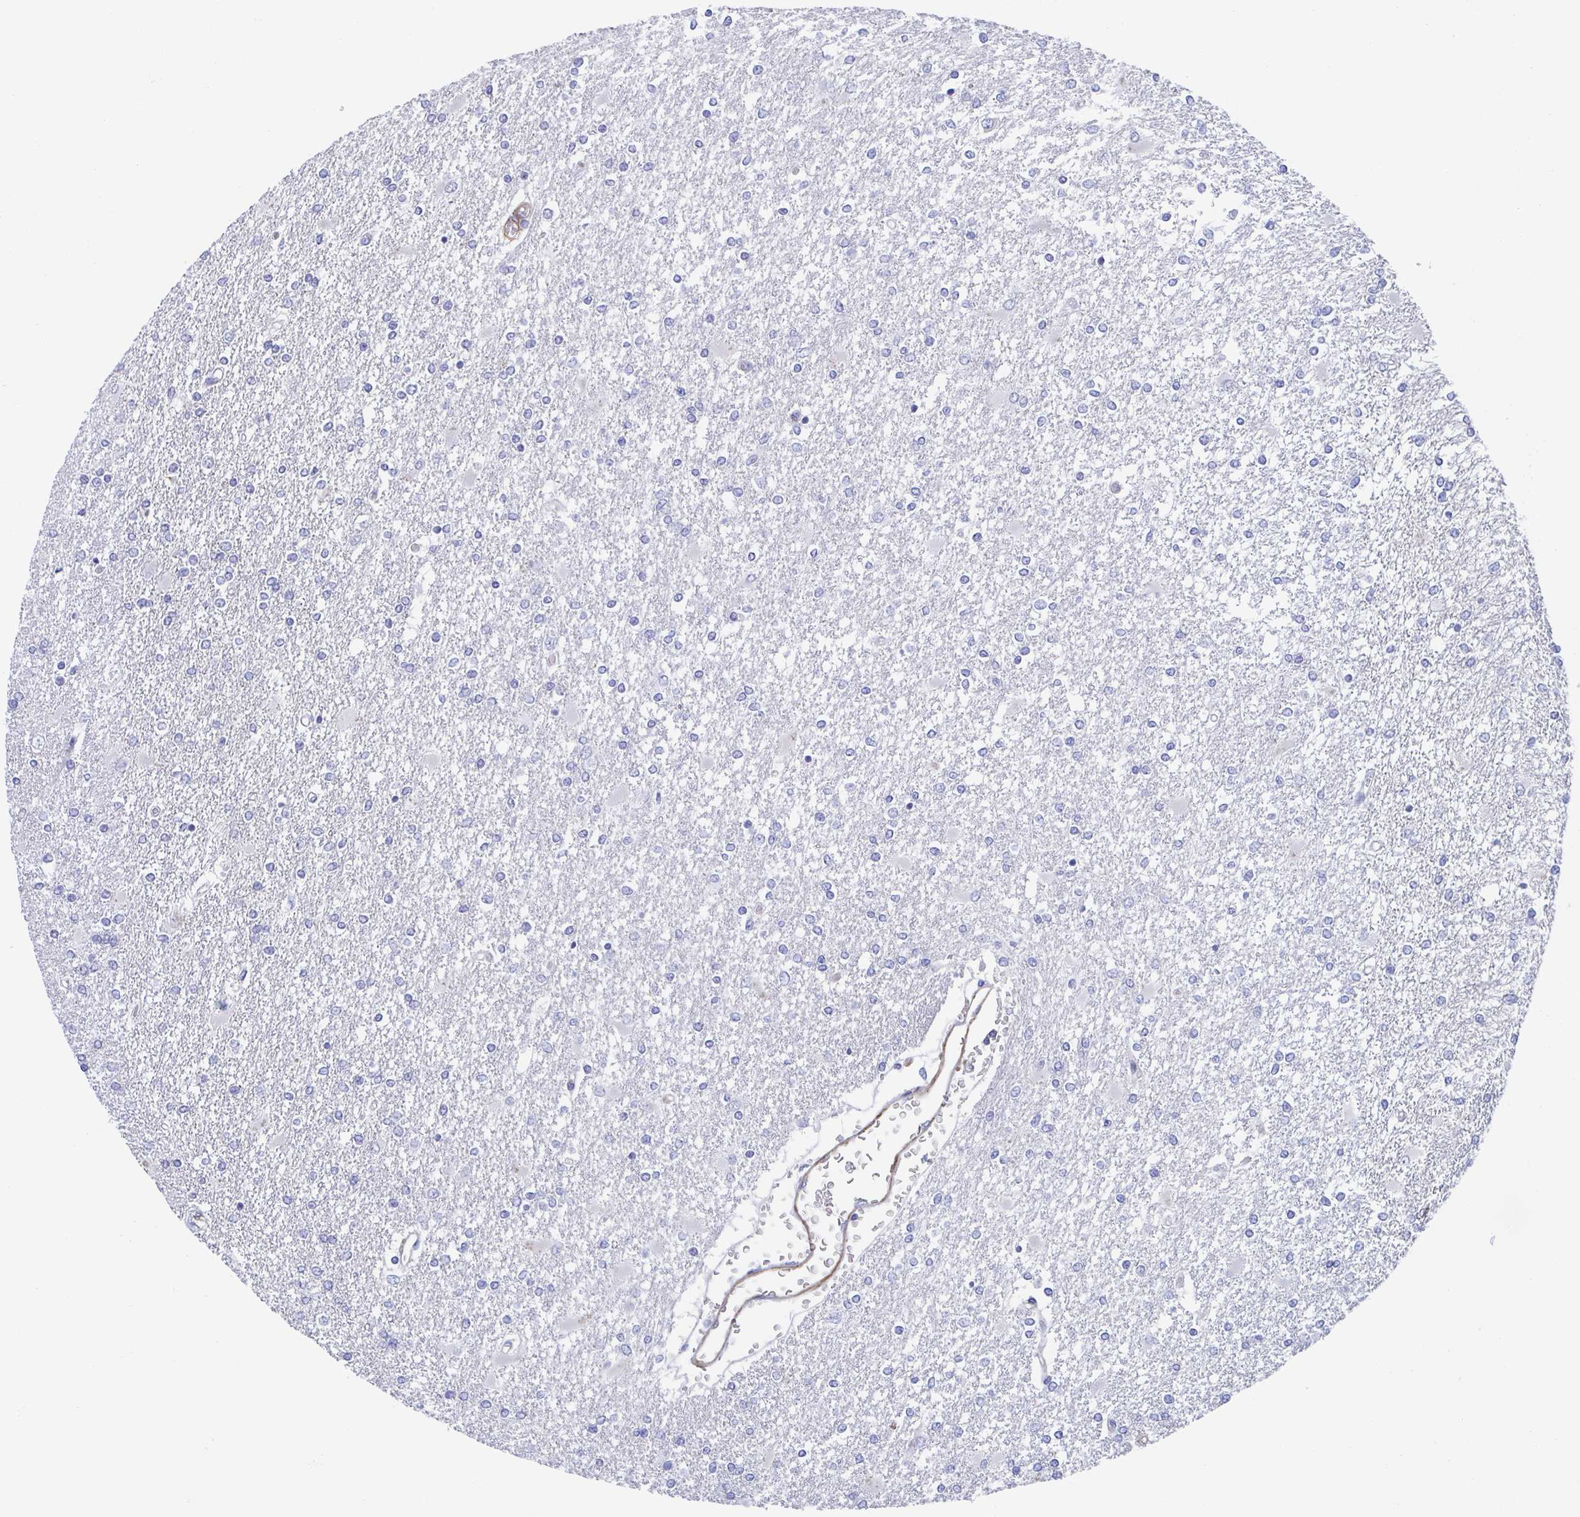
{"staining": {"intensity": "negative", "quantity": "none", "location": "none"}, "tissue": "glioma", "cell_type": "Tumor cells", "image_type": "cancer", "snomed": [{"axis": "morphology", "description": "Glioma, malignant, High grade"}, {"axis": "topography", "description": "Cerebral cortex"}], "caption": "Tumor cells show no significant expression in malignant glioma (high-grade). (DAB (3,3'-diaminobenzidine) IHC, high magnification).", "gene": "KLC3", "patient": {"sex": "male", "age": 79}}